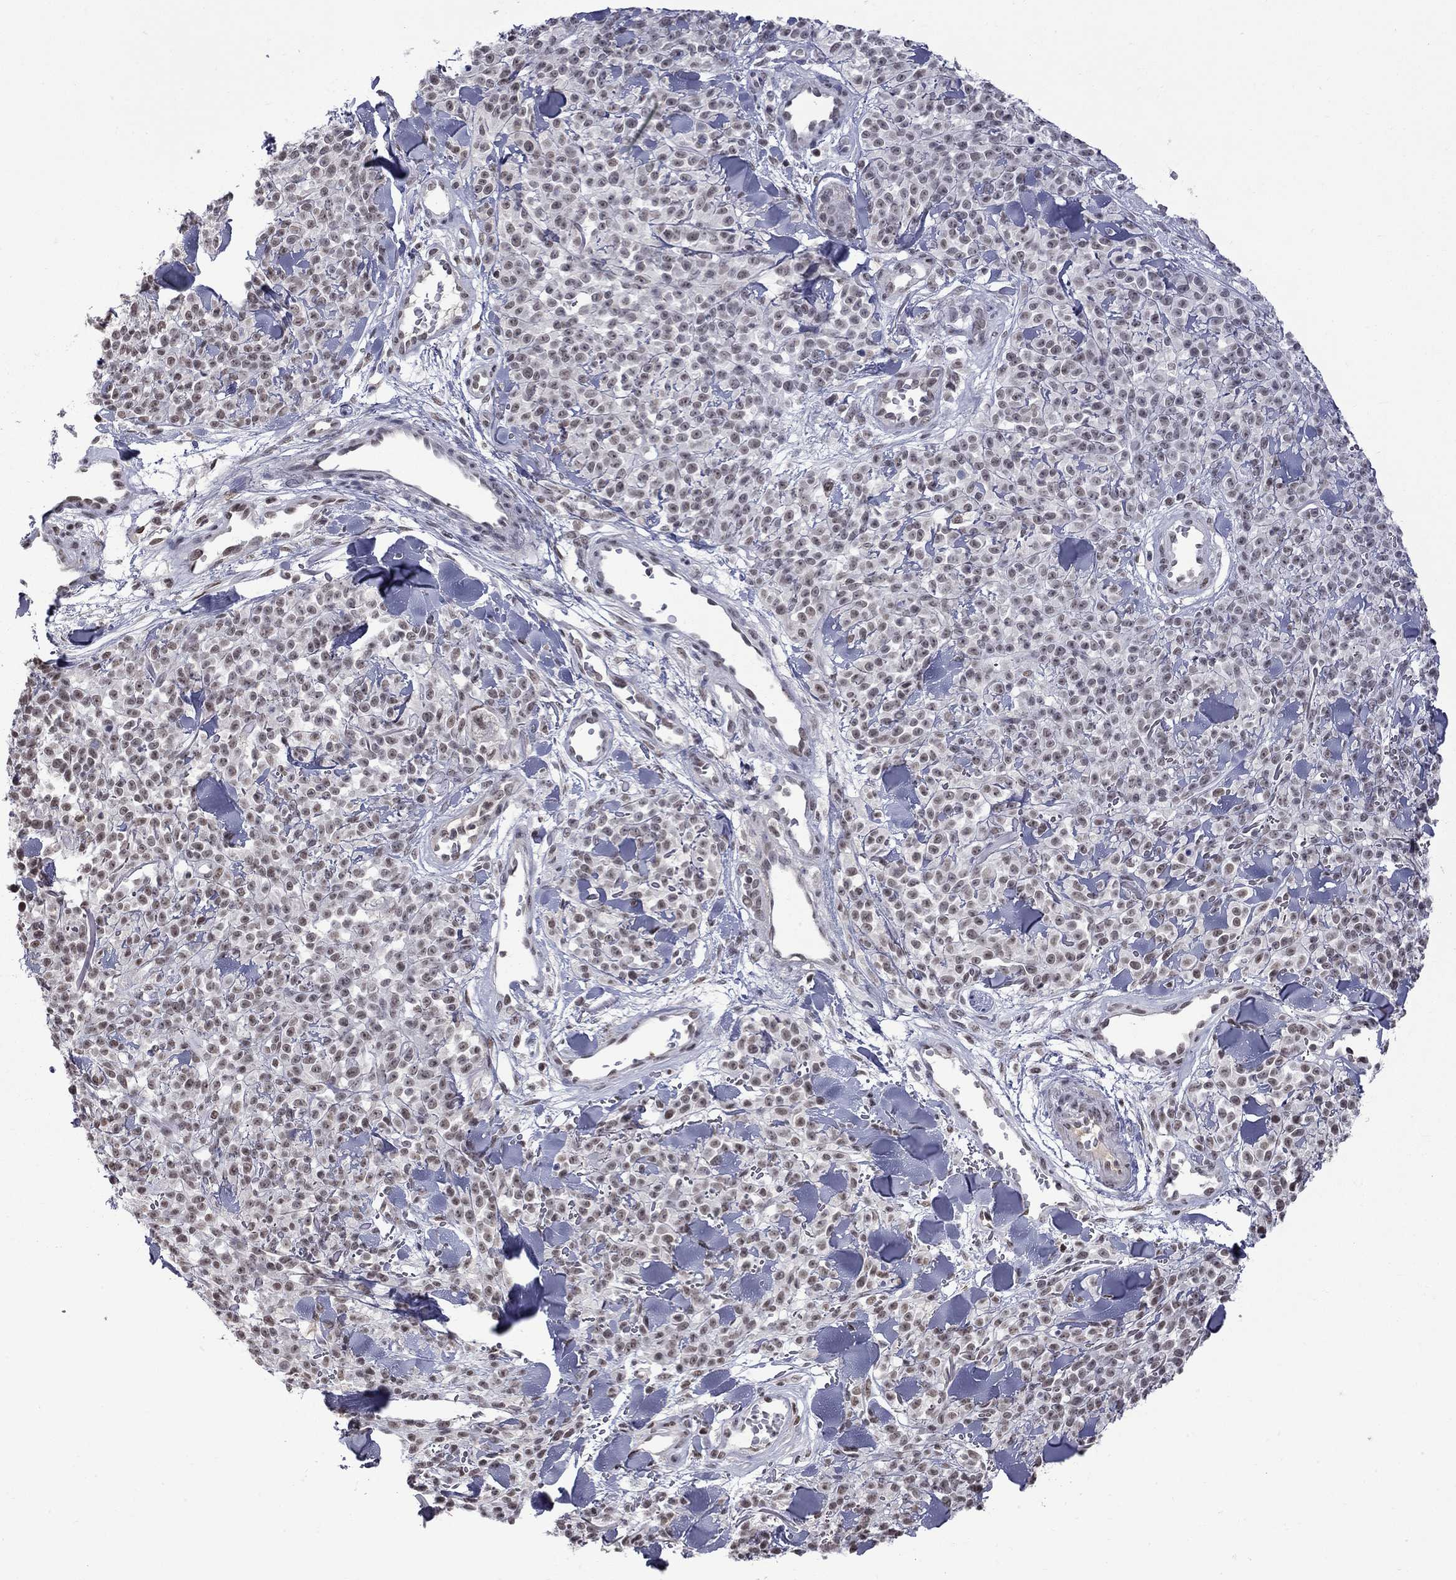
{"staining": {"intensity": "negative", "quantity": "none", "location": "none"}, "tissue": "melanoma", "cell_type": "Tumor cells", "image_type": "cancer", "snomed": [{"axis": "morphology", "description": "Malignant melanoma, NOS"}, {"axis": "topography", "description": "Skin"}, {"axis": "topography", "description": "Skin of trunk"}], "caption": "This image is of malignant melanoma stained with immunohistochemistry (IHC) to label a protein in brown with the nuclei are counter-stained blue. There is no positivity in tumor cells.", "gene": "RFWD3", "patient": {"sex": "male", "age": 74}}